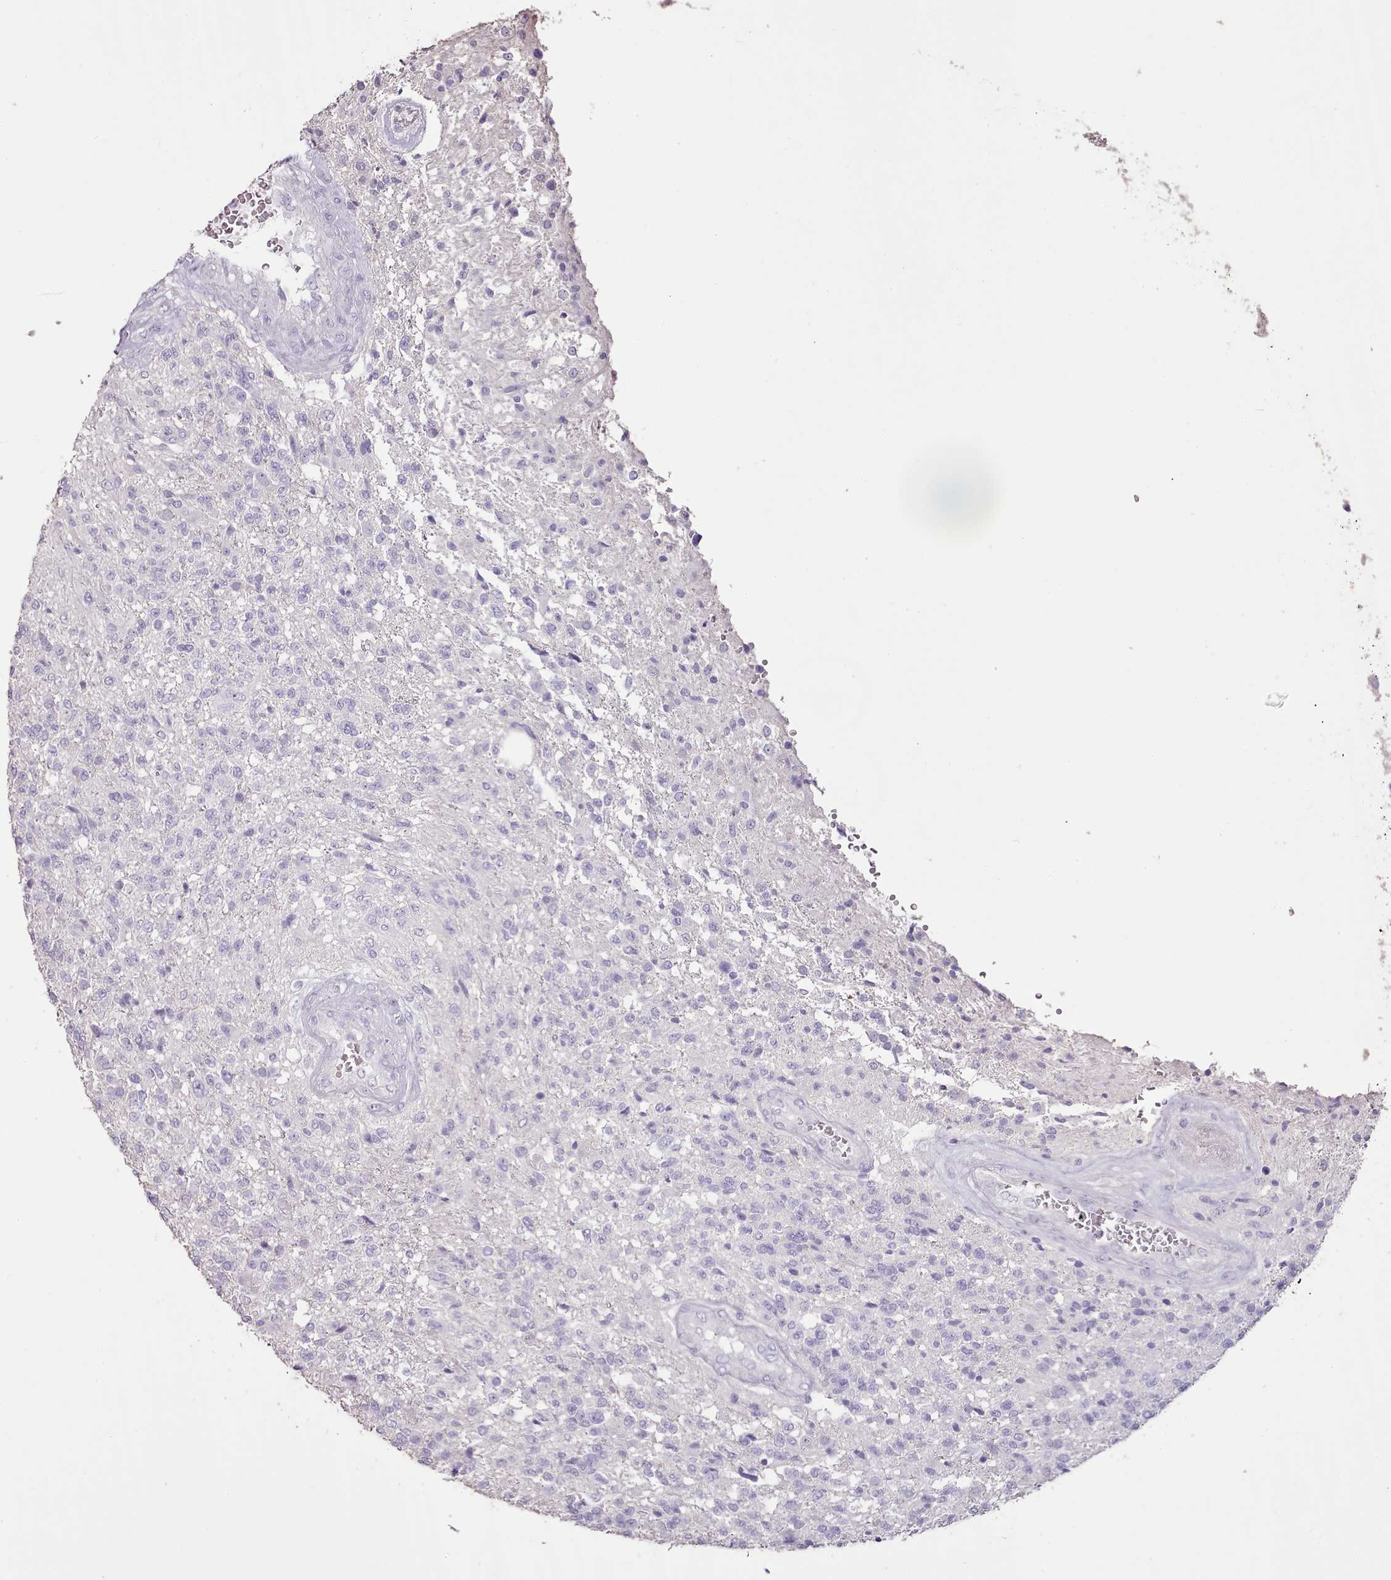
{"staining": {"intensity": "negative", "quantity": "none", "location": "none"}, "tissue": "glioma", "cell_type": "Tumor cells", "image_type": "cancer", "snomed": [{"axis": "morphology", "description": "Glioma, malignant, High grade"}, {"axis": "topography", "description": "Brain"}], "caption": "Immunohistochemistry micrograph of glioma stained for a protein (brown), which exhibits no expression in tumor cells. (DAB (3,3'-diaminobenzidine) IHC with hematoxylin counter stain).", "gene": "BLOC1S2", "patient": {"sex": "male", "age": 56}}